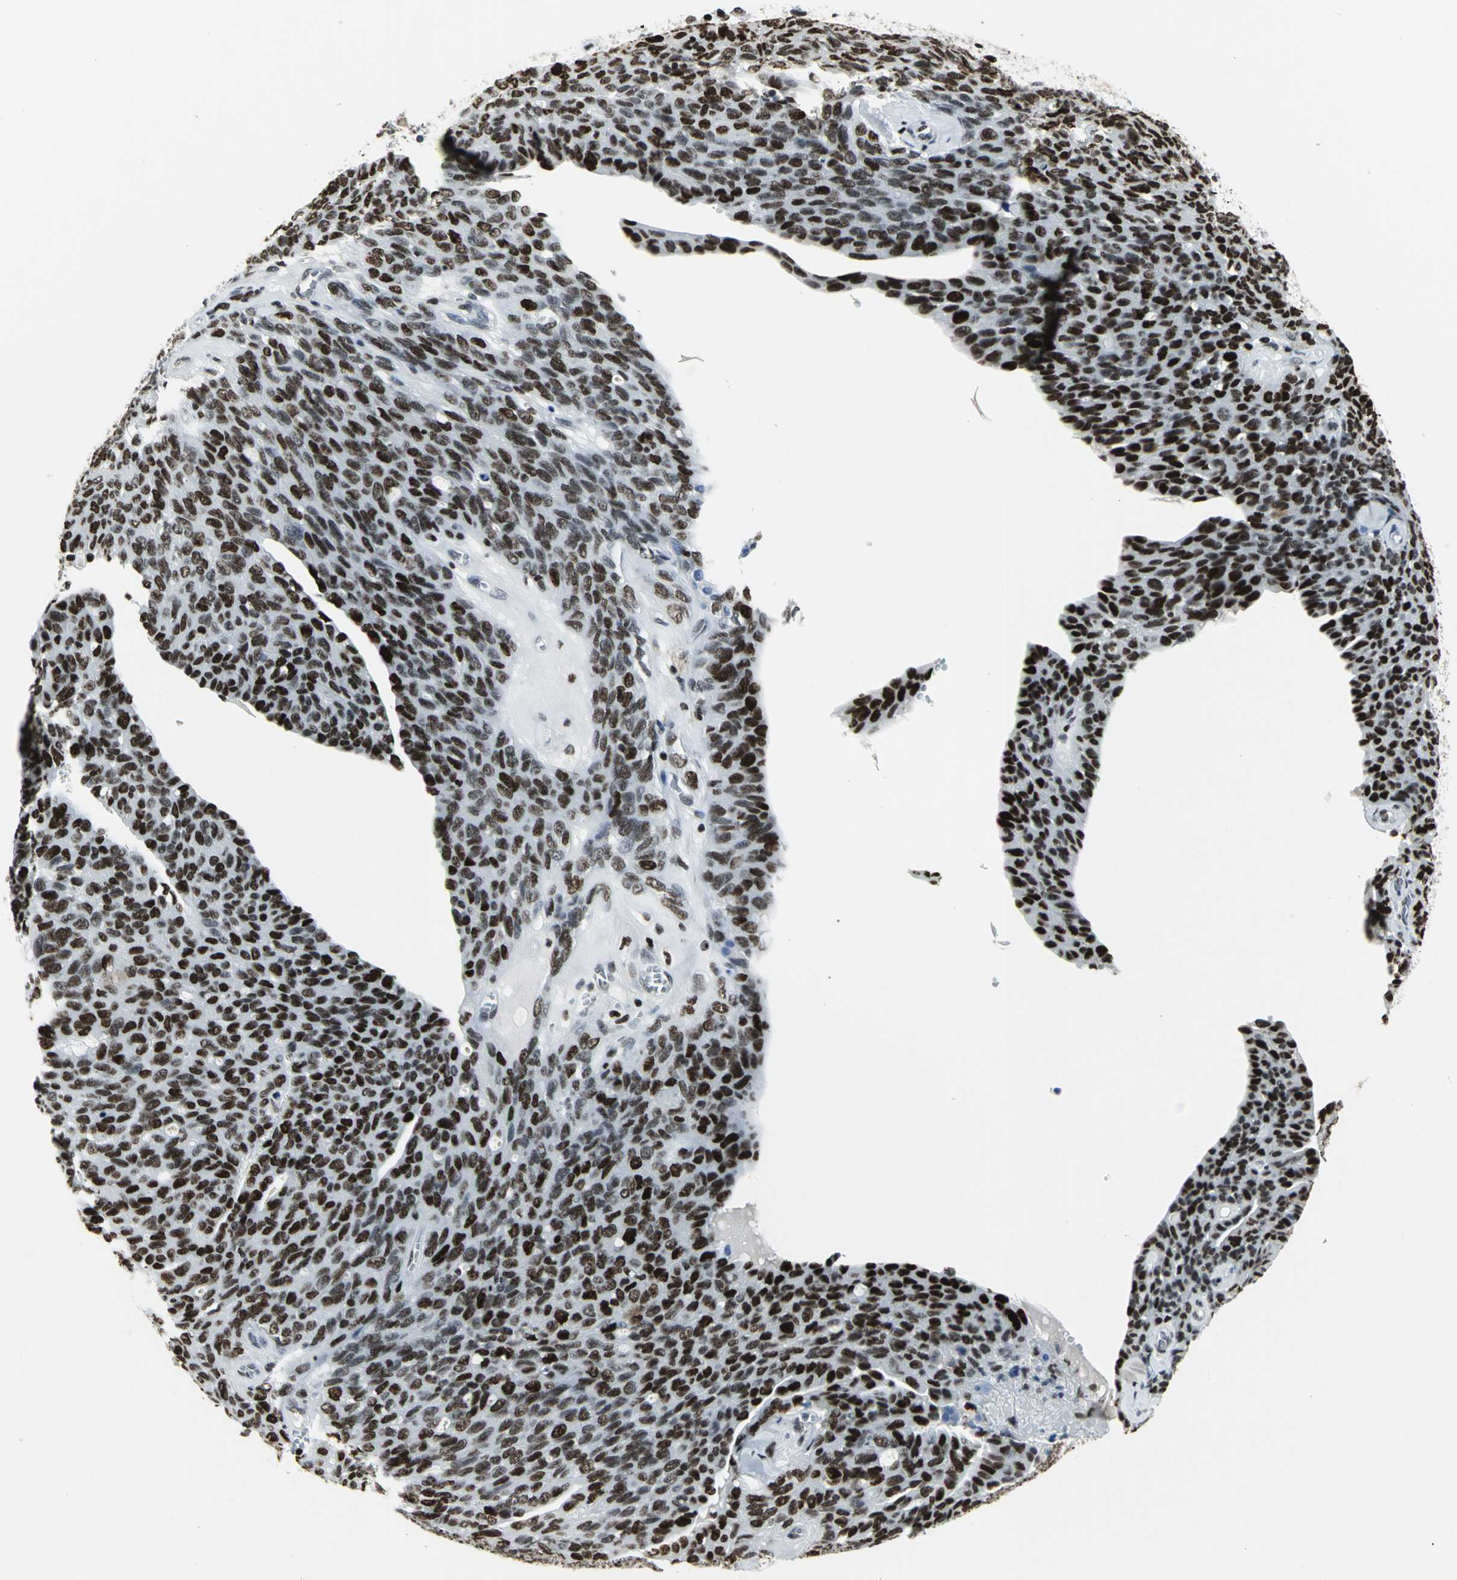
{"staining": {"intensity": "strong", "quantity": ">75%", "location": "nuclear"}, "tissue": "ovarian cancer", "cell_type": "Tumor cells", "image_type": "cancer", "snomed": [{"axis": "morphology", "description": "Carcinoma, endometroid"}, {"axis": "topography", "description": "Ovary"}], "caption": "Immunohistochemical staining of ovarian endometroid carcinoma reveals high levels of strong nuclear protein expression in approximately >75% of tumor cells. (brown staining indicates protein expression, while blue staining denotes nuclei).", "gene": "HNRNPD", "patient": {"sex": "female", "age": 60}}